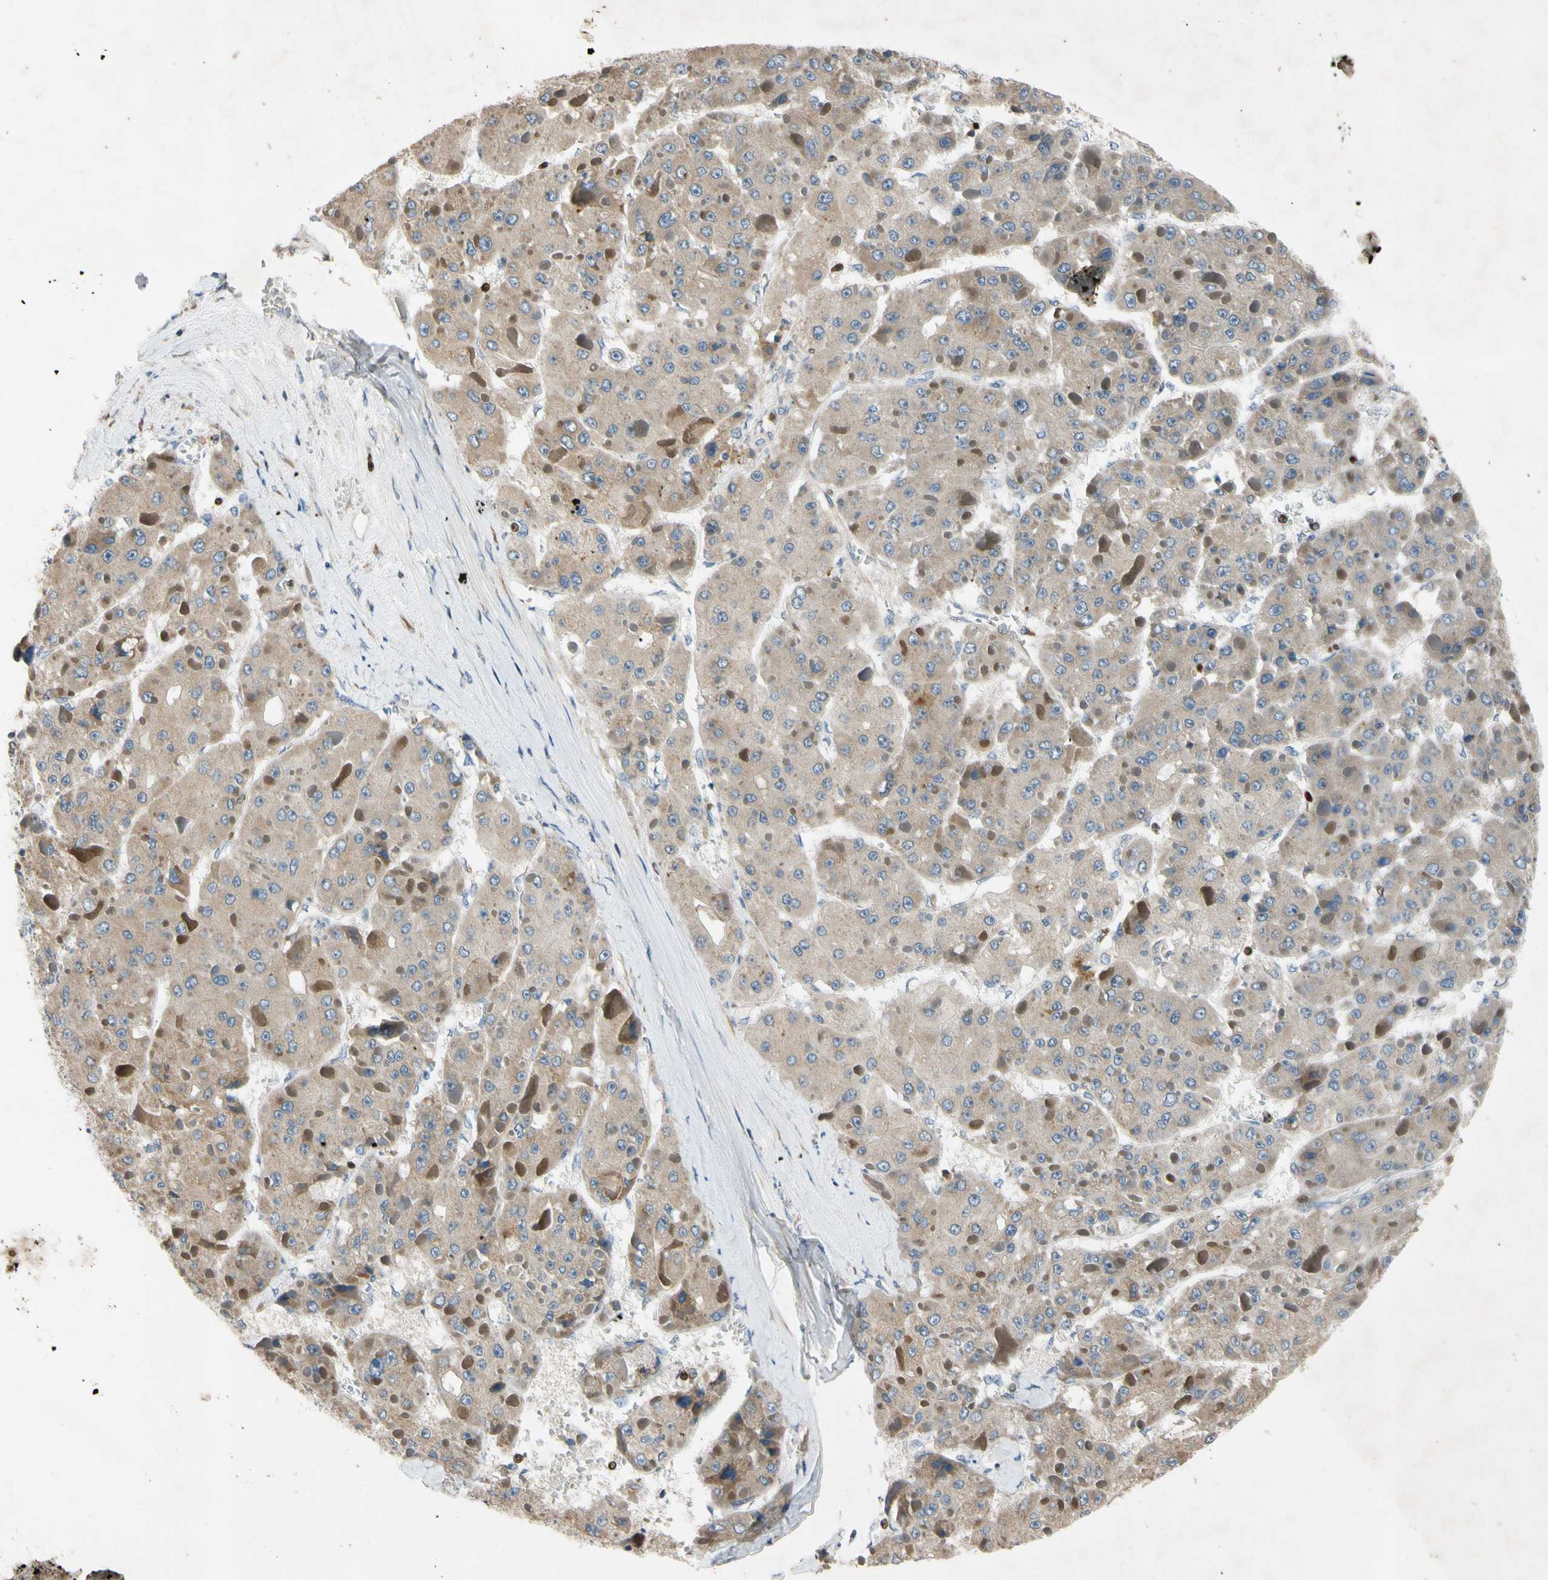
{"staining": {"intensity": "weak", "quantity": ">75%", "location": "cytoplasmic/membranous"}, "tissue": "liver cancer", "cell_type": "Tumor cells", "image_type": "cancer", "snomed": [{"axis": "morphology", "description": "Carcinoma, Hepatocellular, NOS"}, {"axis": "topography", "description": "Liver"}], "caption": "Liver cancer (hepatocellular carcinoma) stained for a protein shows weak cytoplasmic/membranous positivity in tumor cells.", "gene": "TBX21", "patient": {"sex": "female", "age": 73}}